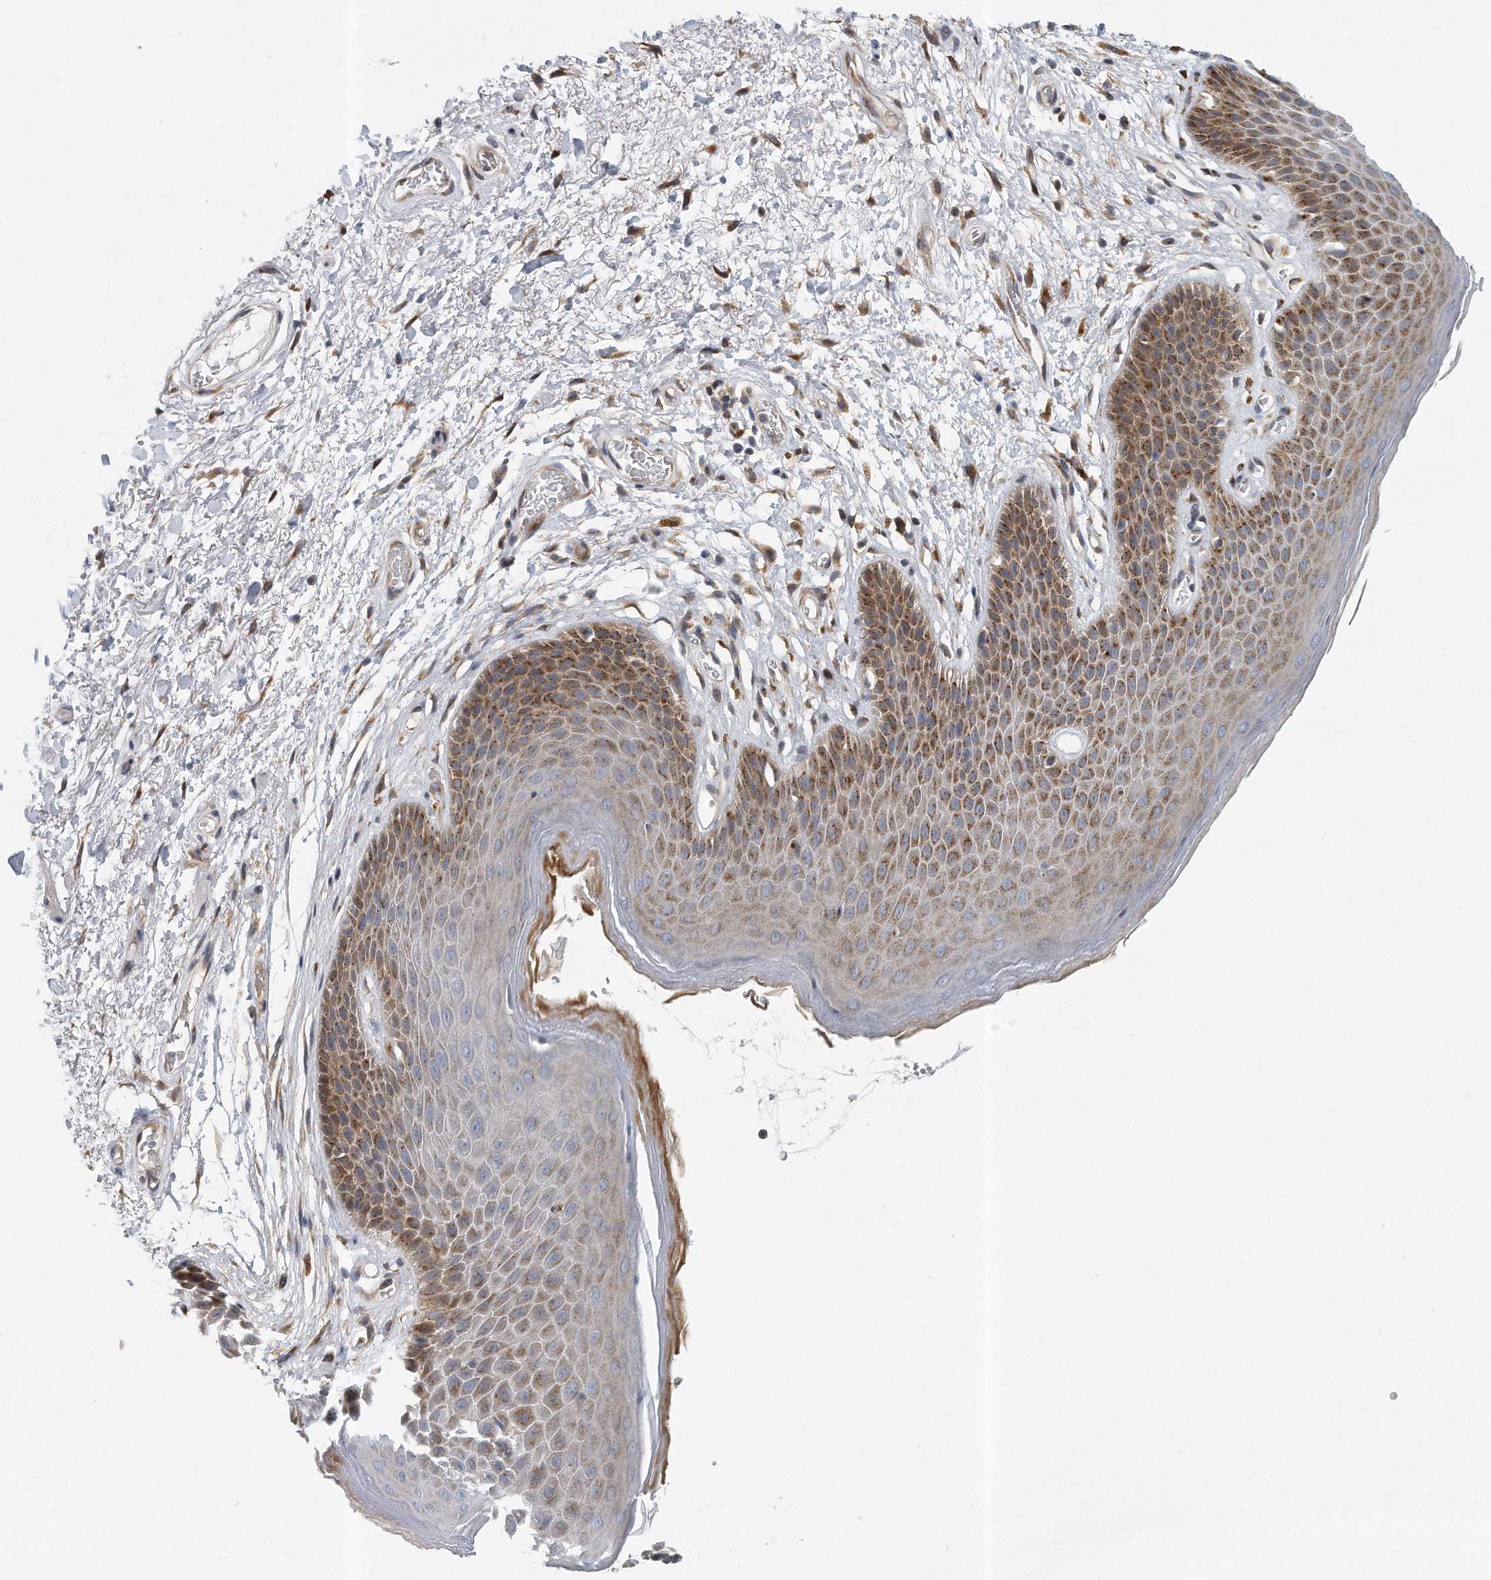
{"staining": {"intensity": "moderate", "quantity": "25%-75%", "location": "cytoplasmic/membranous"}, "tissue": "skin", "cell_type": "Epidermal cells", "image_type": "normal", "snomed": [{"axis": "morphology", "description": "Normal tissue, NOS"}, {"axis": "topography", "description": "Anal"}], "caption": "A photomicrograph of skin stained for a protein reveals moderate cytoplasmic/membranous brown staining in epidermal cells. (Stains: DAB (3,3'-diaminobenzidine) in brown, nuclei in blue, Microscopy: brightfield microscopy at high magnification).", "gene": "PCDH8", "patient": {"sex": "male", "age": 74}}